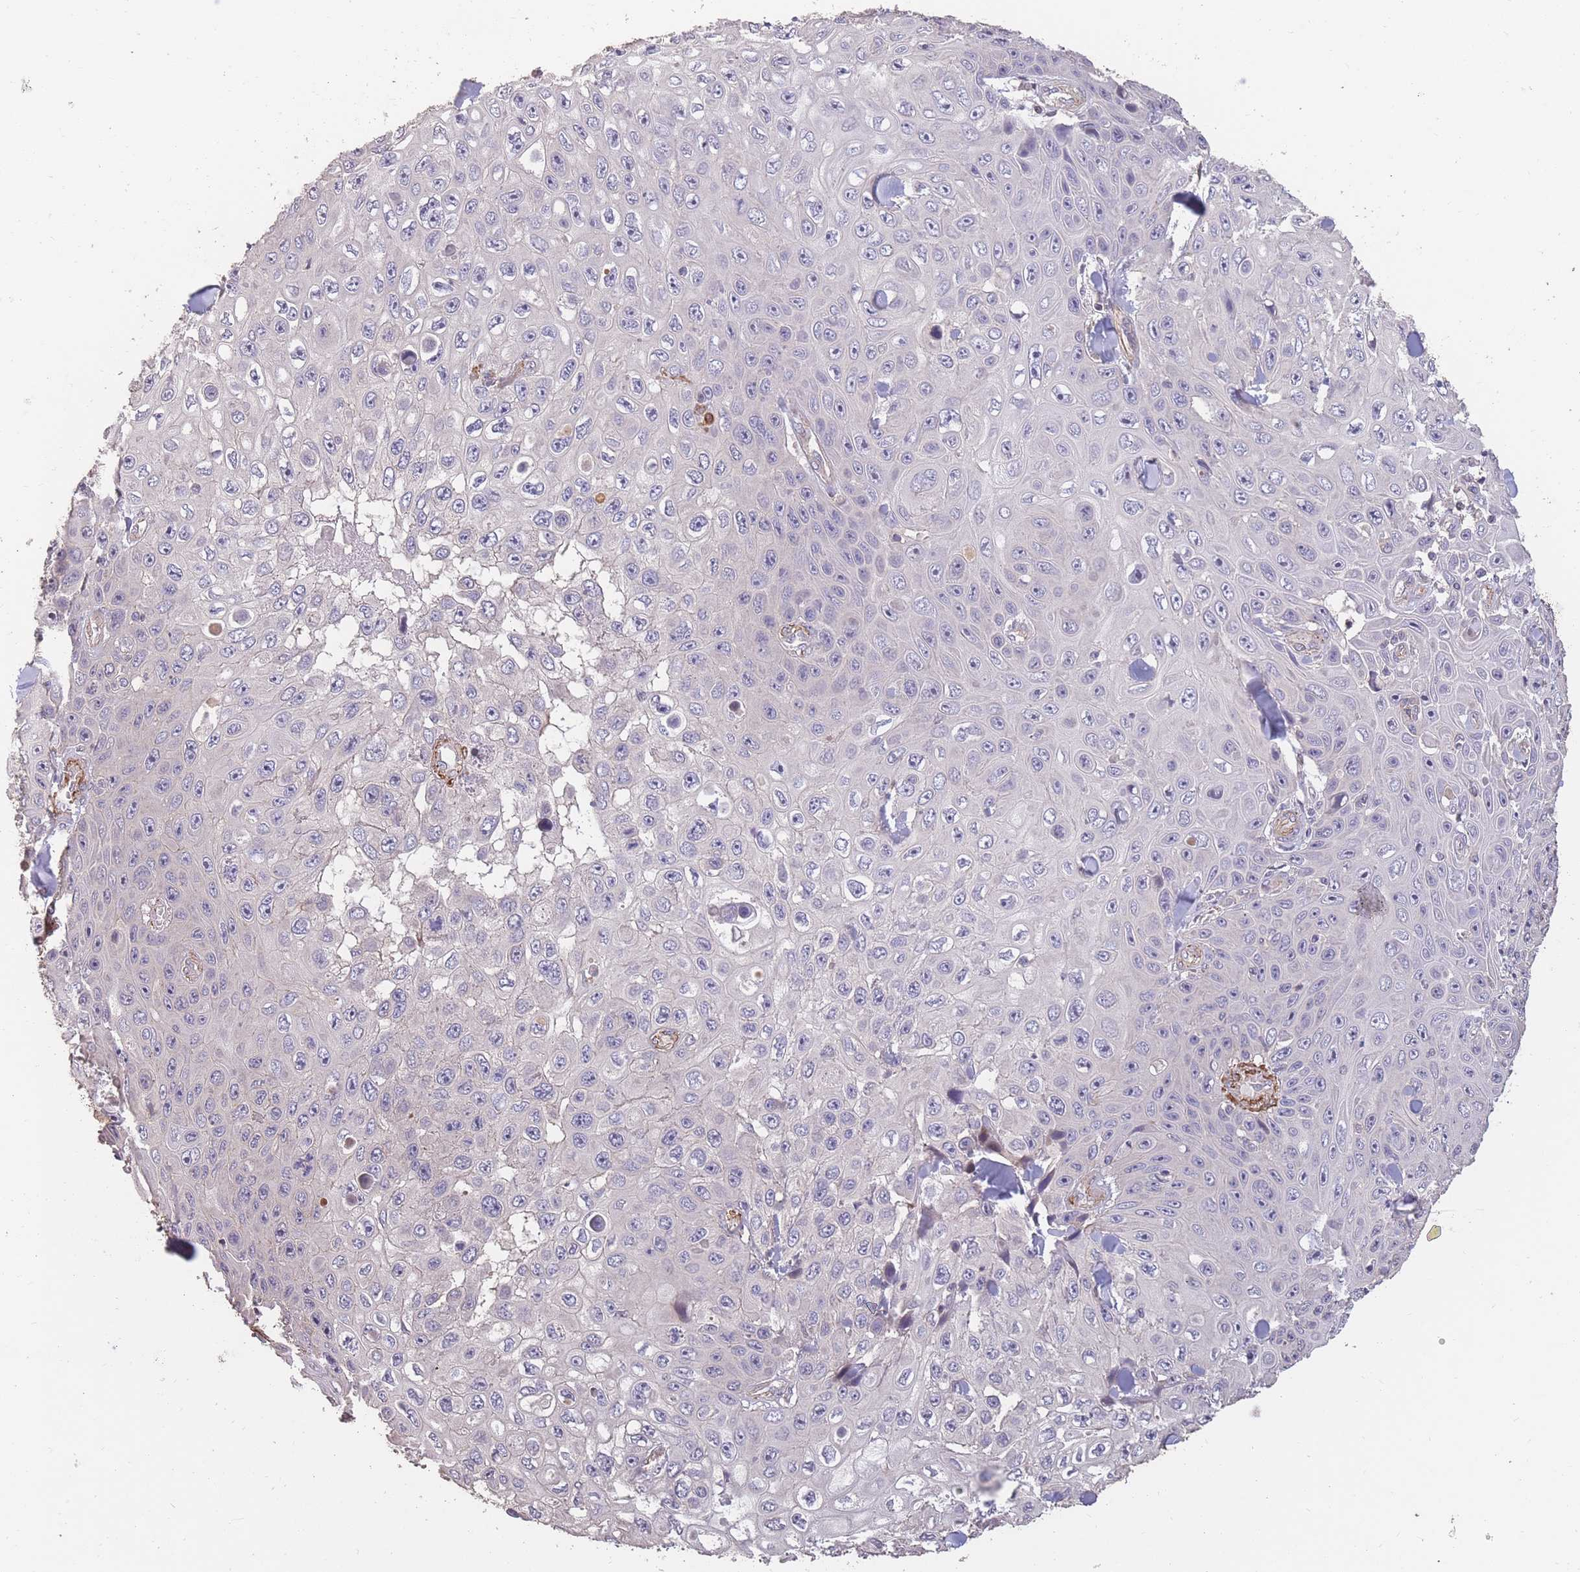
{"staining": {"intensity": "negative", "quantity": "none", "location": "none"}, "tissue": "skin cancer", "cell_type": "Tumor cells", "image_type": "cancer", "snomed": [{"axis": "morphology", "description": "Squamous cell carcinoma, NOS"}, {"axis": "topography", "description": "Skin"}], "caption": "Immunohistochemical staining of skin cancer displays no significant expression in tumor cells.", "gene": "NLRC4", "patient": {"sex": "male", "age": 82}}